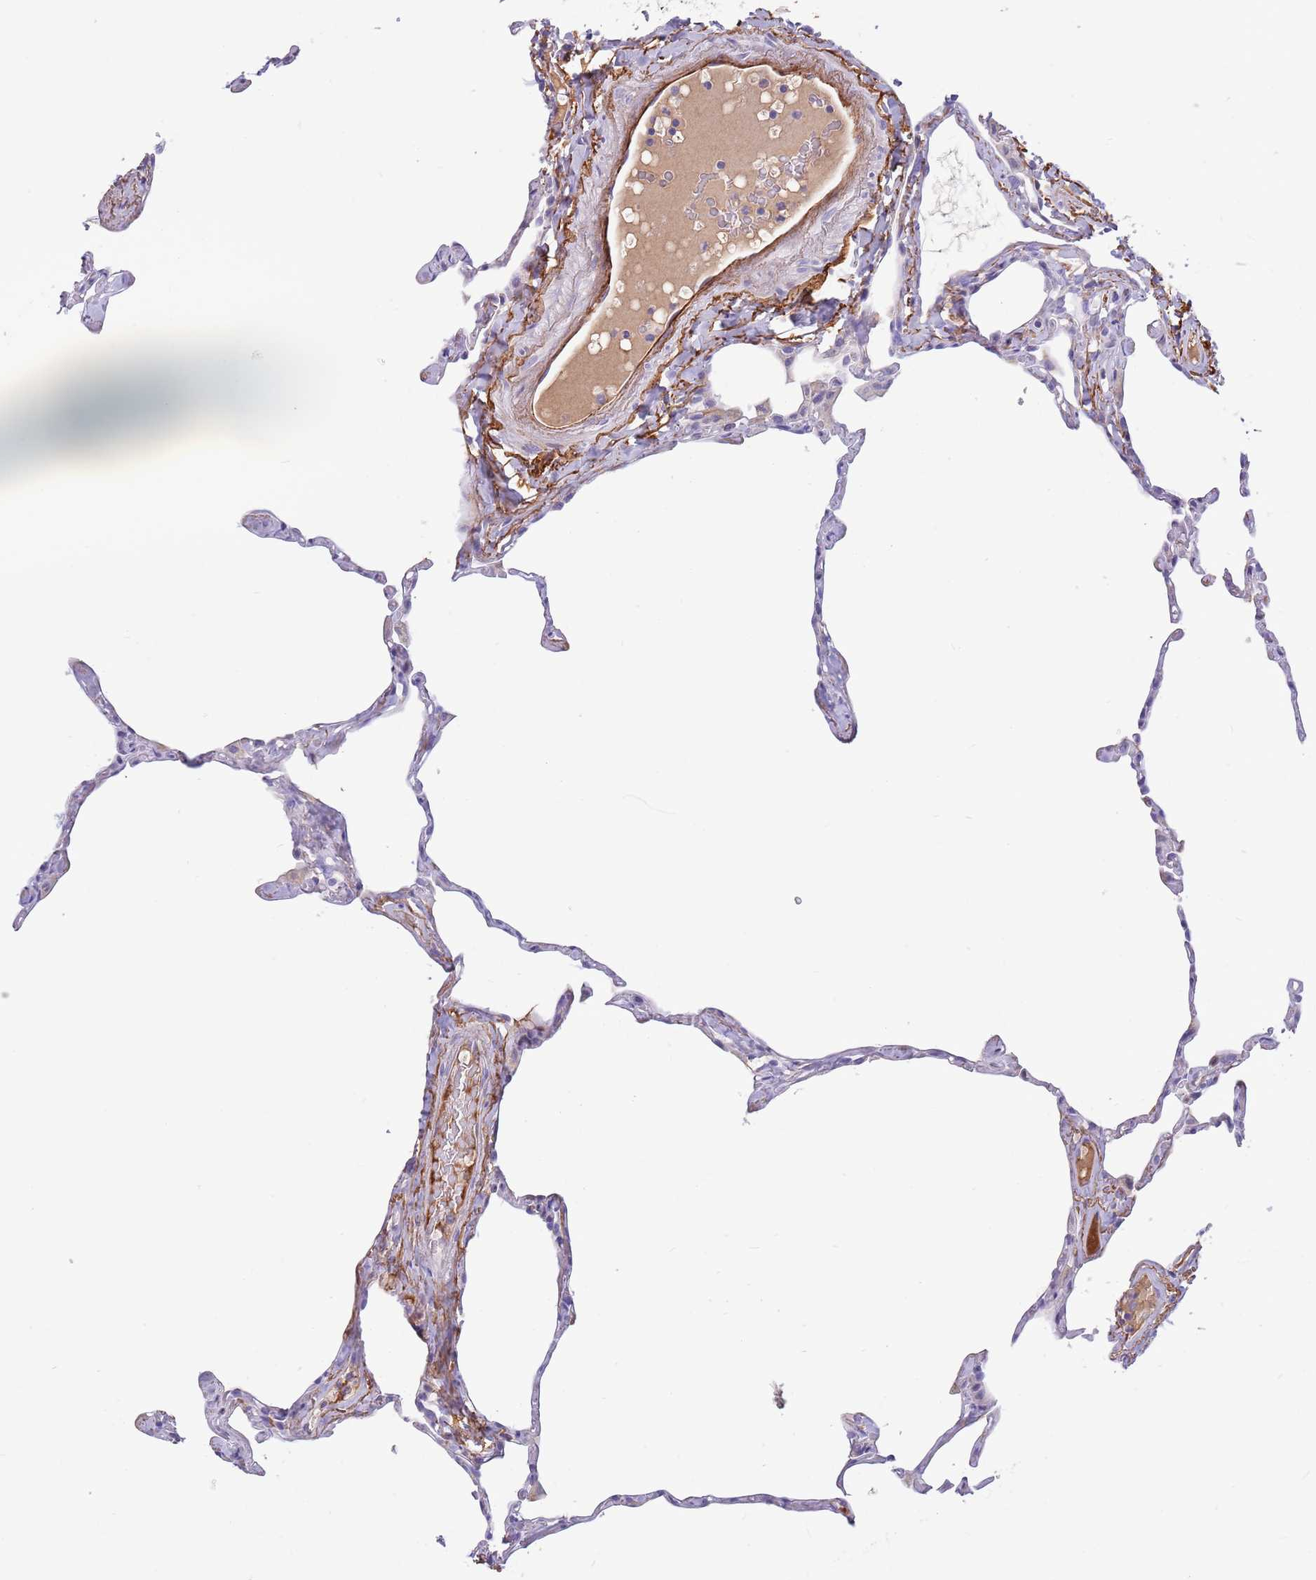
{"staining": {"intensity": "negative", "quantity": "none", "location": "none"}, "tissue": "lung", "cell_type": "Alveolar cells", "image_type": "normal", "snomed": [{"axis": "morphology", "description": "Normal tissue, NOS"}, {"axis": "topography", "description": "Lung"}], "caption": "IHC of unremarkable lung displays no staining in alveolar cells.", "gene": "LEPROTL1", "patient": {"sex": "male", "age": 65}}